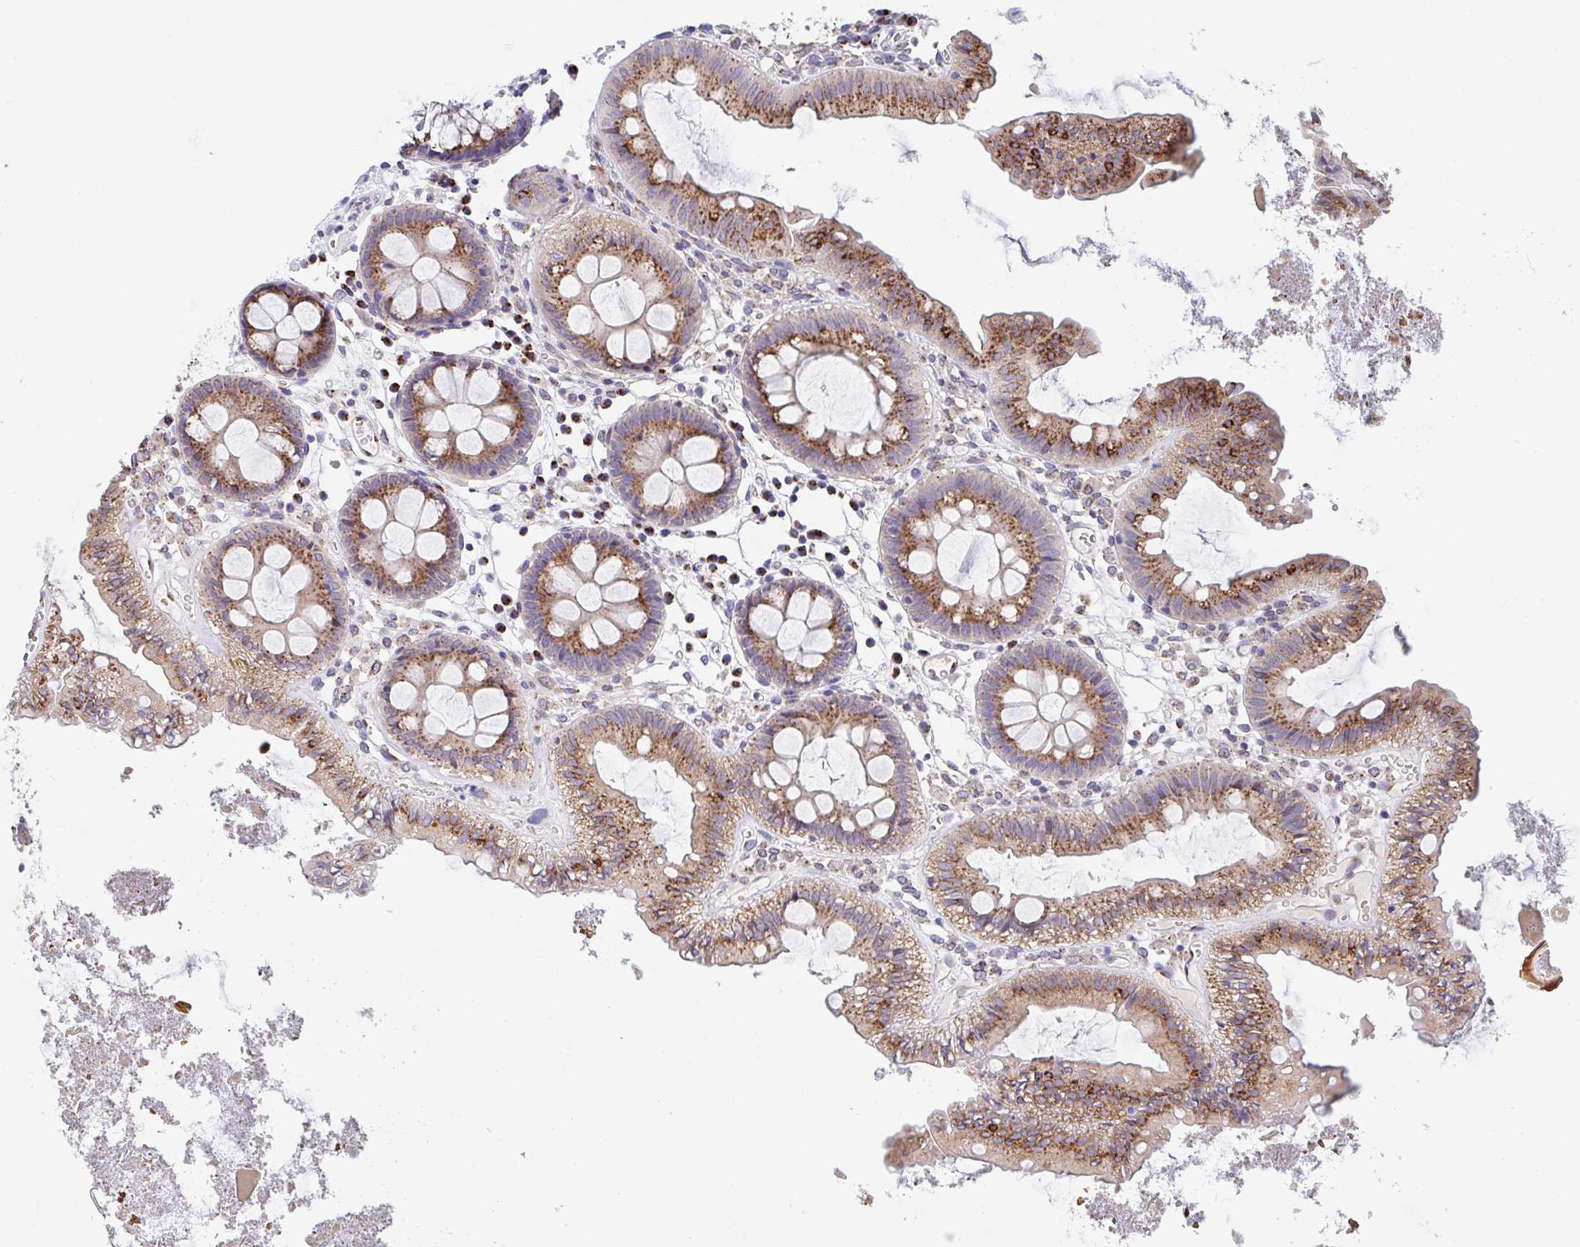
{"staining": {"intensity": "moderate", "quantity": ">75%", "location": "cytoplasmic/membranous"}, "tissue": "colon", "cell_type": "Endothelial cells", "image_type": "normal", "snomed": [{"axis": "morphology", "description": "Normal tissue, NOS"}, {"axis": "topography", "description": "Colon"}, {"axis": "topography", "description": "Peripheral nerve tissue"}], "caption": "Colon stained for a protein (brown) displays moderate cytoplasmic/membranous positive positivity in about >75% of endothelial cells.", "gene": "PROSER3", "patient": {"sex": "male", "age": 84}}